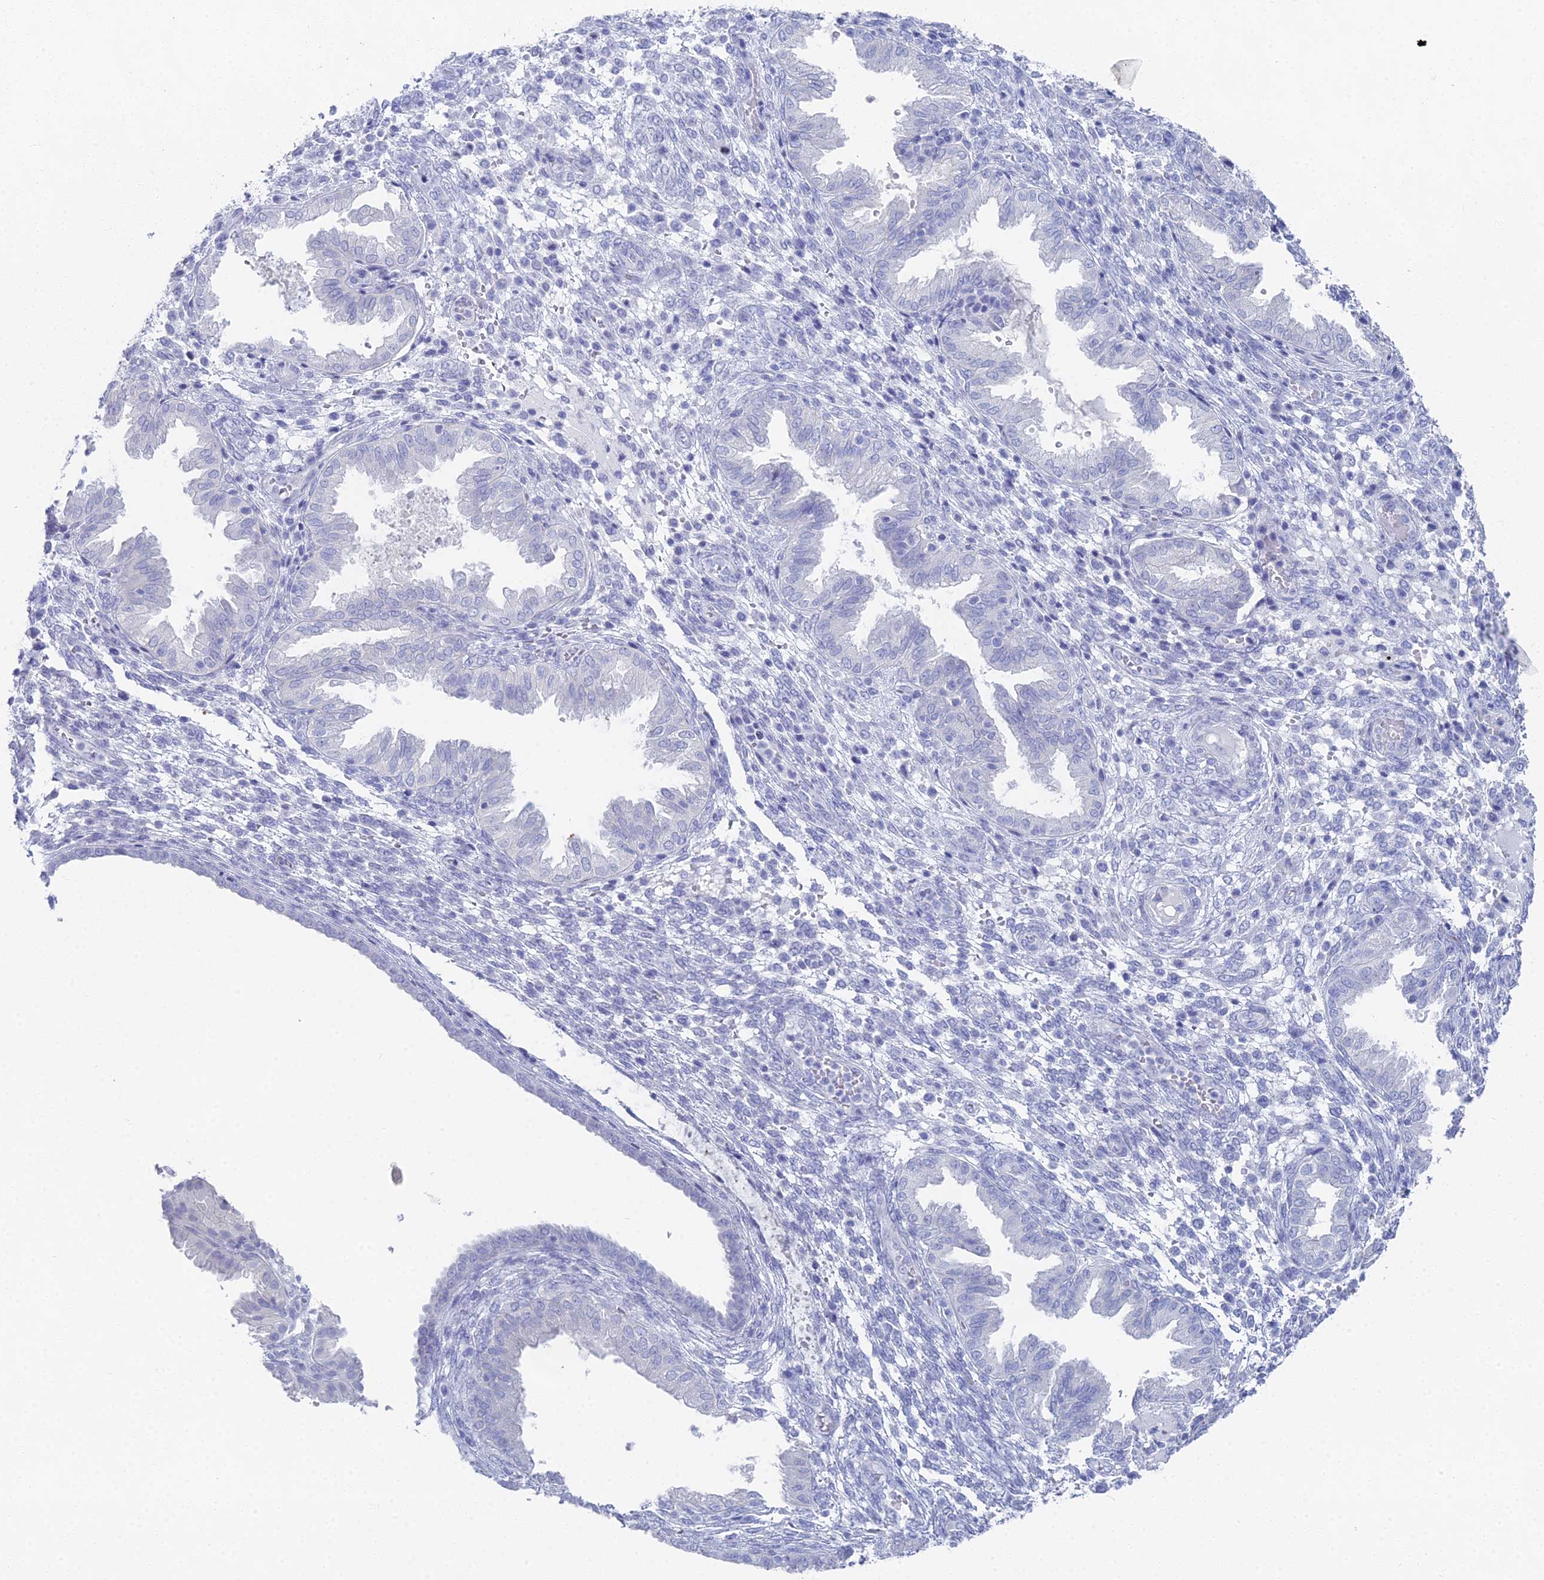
{"staining": {"intensity": "negative", "quantity": "none", "location": "none"}, "tissue": "endometrium", "cell_type": "Cells in endometrial stroma", "image_type": "normal", "snomed": [{"axis": "morphology", "description": "Normal tissue, NOS"}, {"axis": "topography", "description": "Endometrium"}], "caption": "The photomicrograph shows no staining of cells in endometrial stroma in normal endometrium.", "gene": "ALPP", "patient": {"sex": "female", "age": 33}}